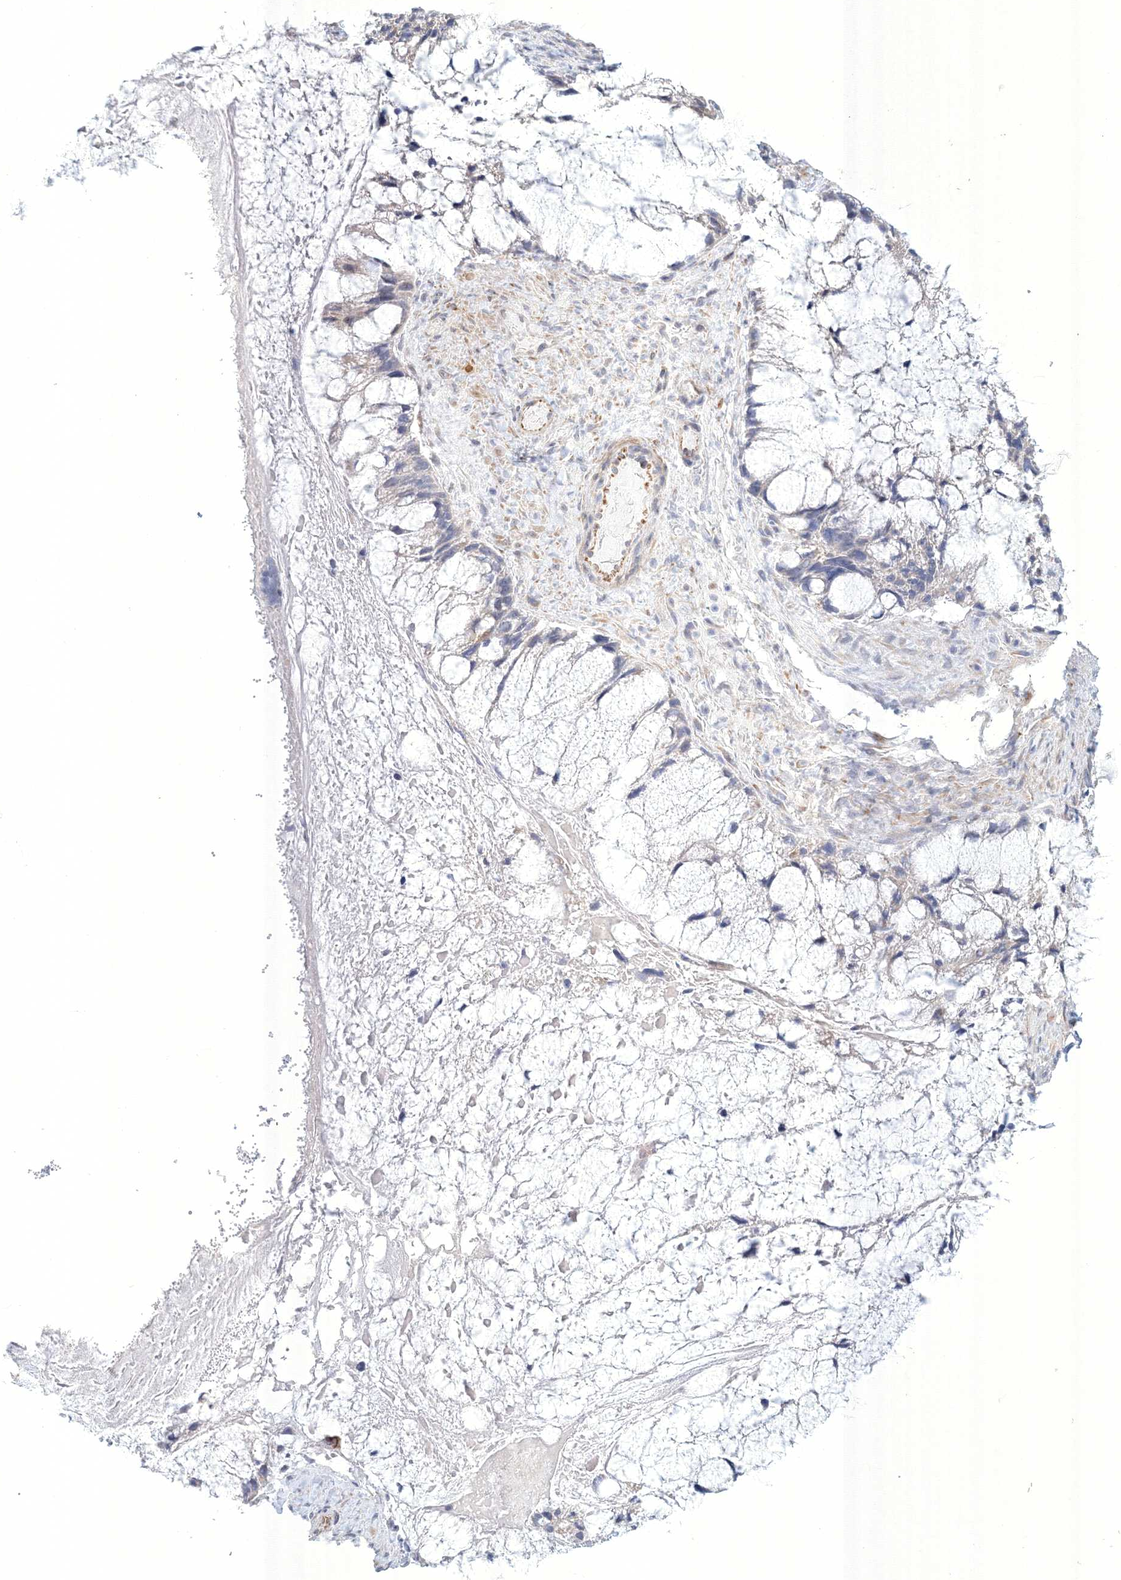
{"staining": {"intensity": "negative", "quantity": "none", "location": "none"}, "tissue": "ovarian cancer", "cell_type": "Tumor cells", "image_type": "cancer", "snomed": [{"axis": "morphology", "description": "Cystadenocarcinoma, mucinous, NOS"}, {"axis": "topography", "description": "Ovary"}], "caption": "This is a image of IHC staining of mucinous cystadenocarcinoma (ovarian), which shows no expression in tumor cells.", "gene": "WDR49", "patient": {"sex": "female", "age": 37}}